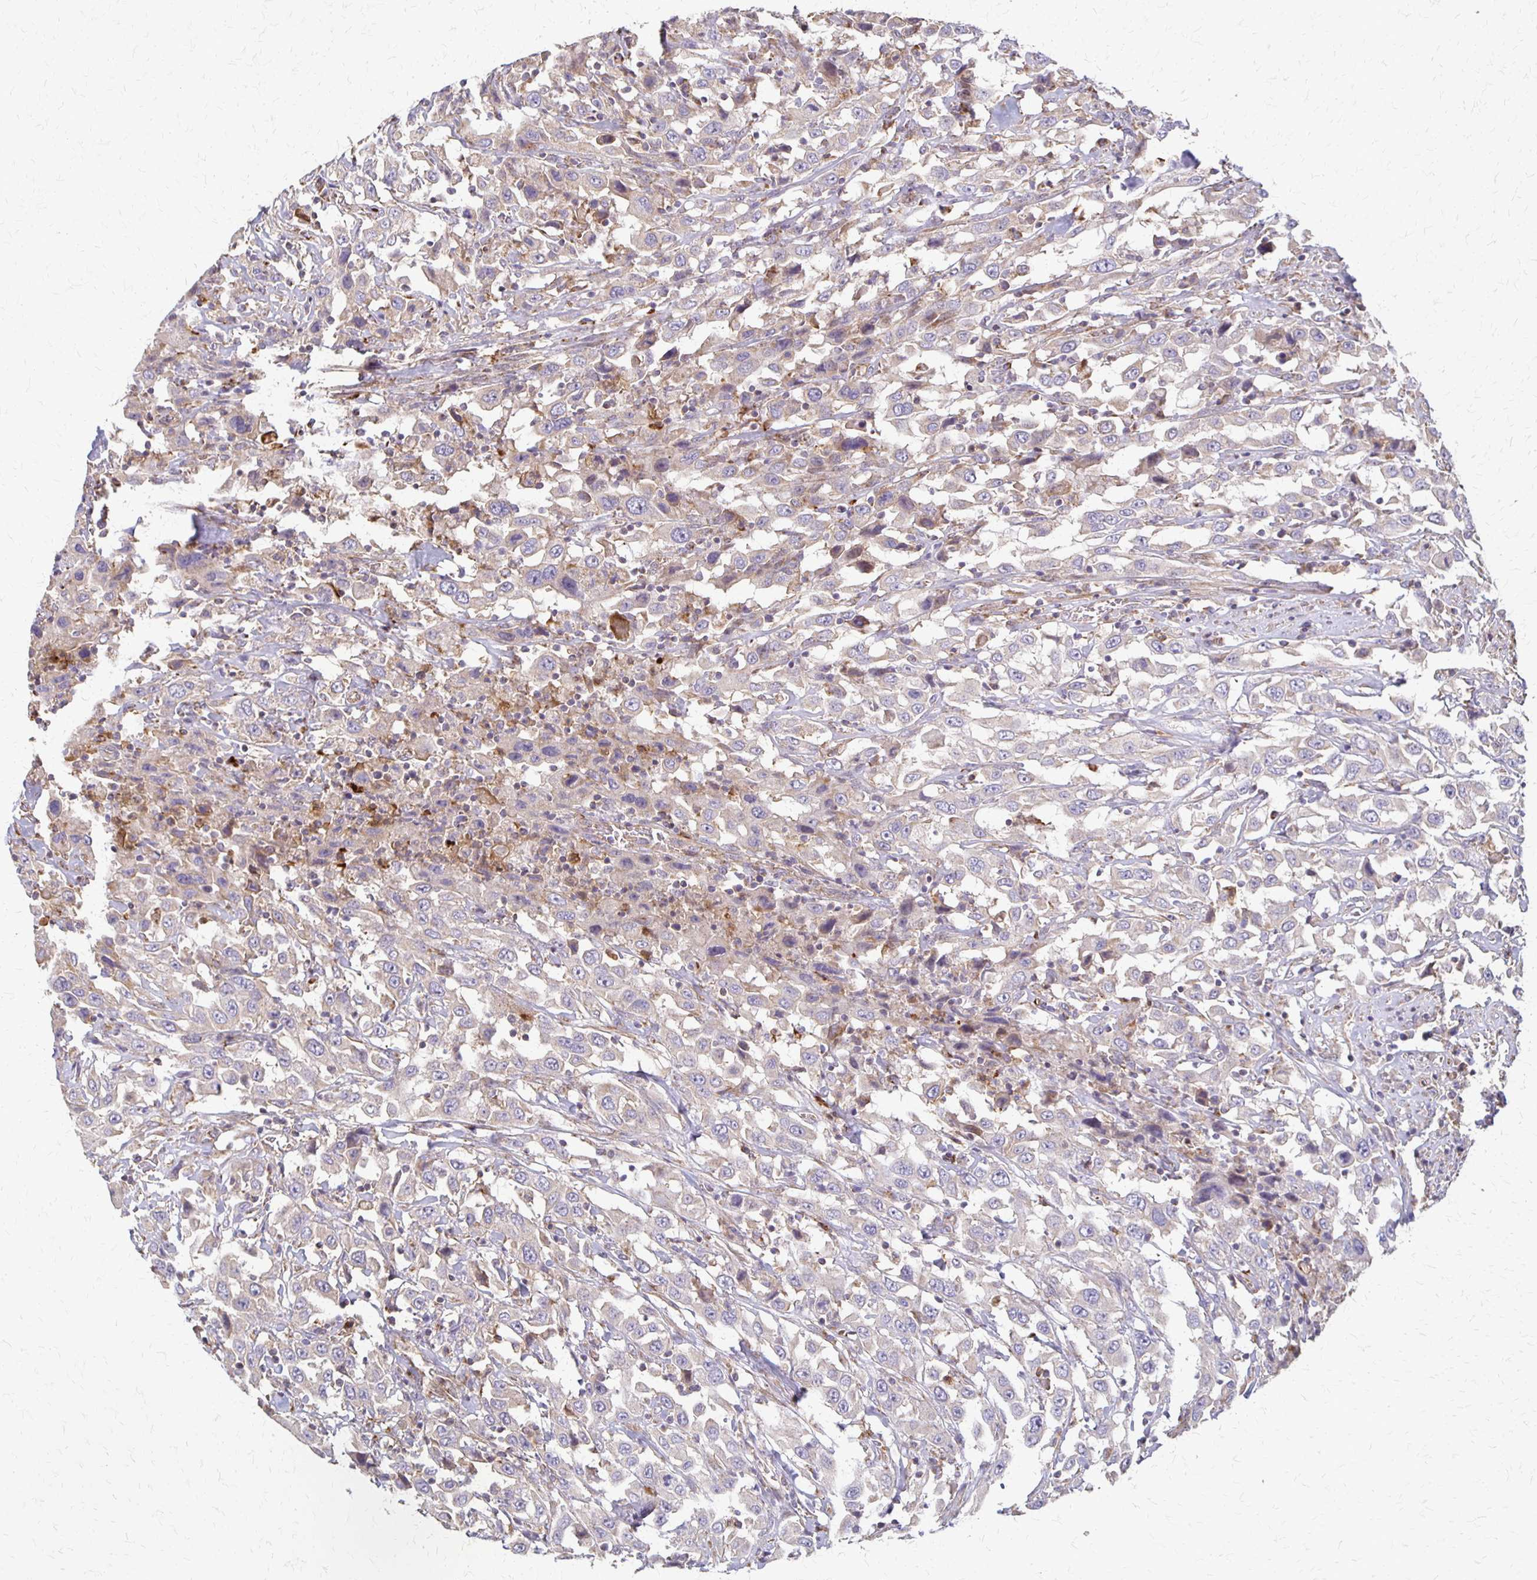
{"staining": {"intensity": "negative", "quantity": "none", "location": "none"}, "tissue": "urothelial cancer", "cell_type": "Tumor cells", "image_type": "cancer", "snomed": [{"axis": "morphology", "description": "Urothelial carcinoma, High grade"}, {"axis": "topography", "description": "Urinary bladder"}], "caption": "This is an immunohistochemistry (IHC) histopathology image of urothelial cancer. There is no staining in tumor cells.", "gene": "EIF4EBP2", "patient": {"sex": "male", "age": 61}}